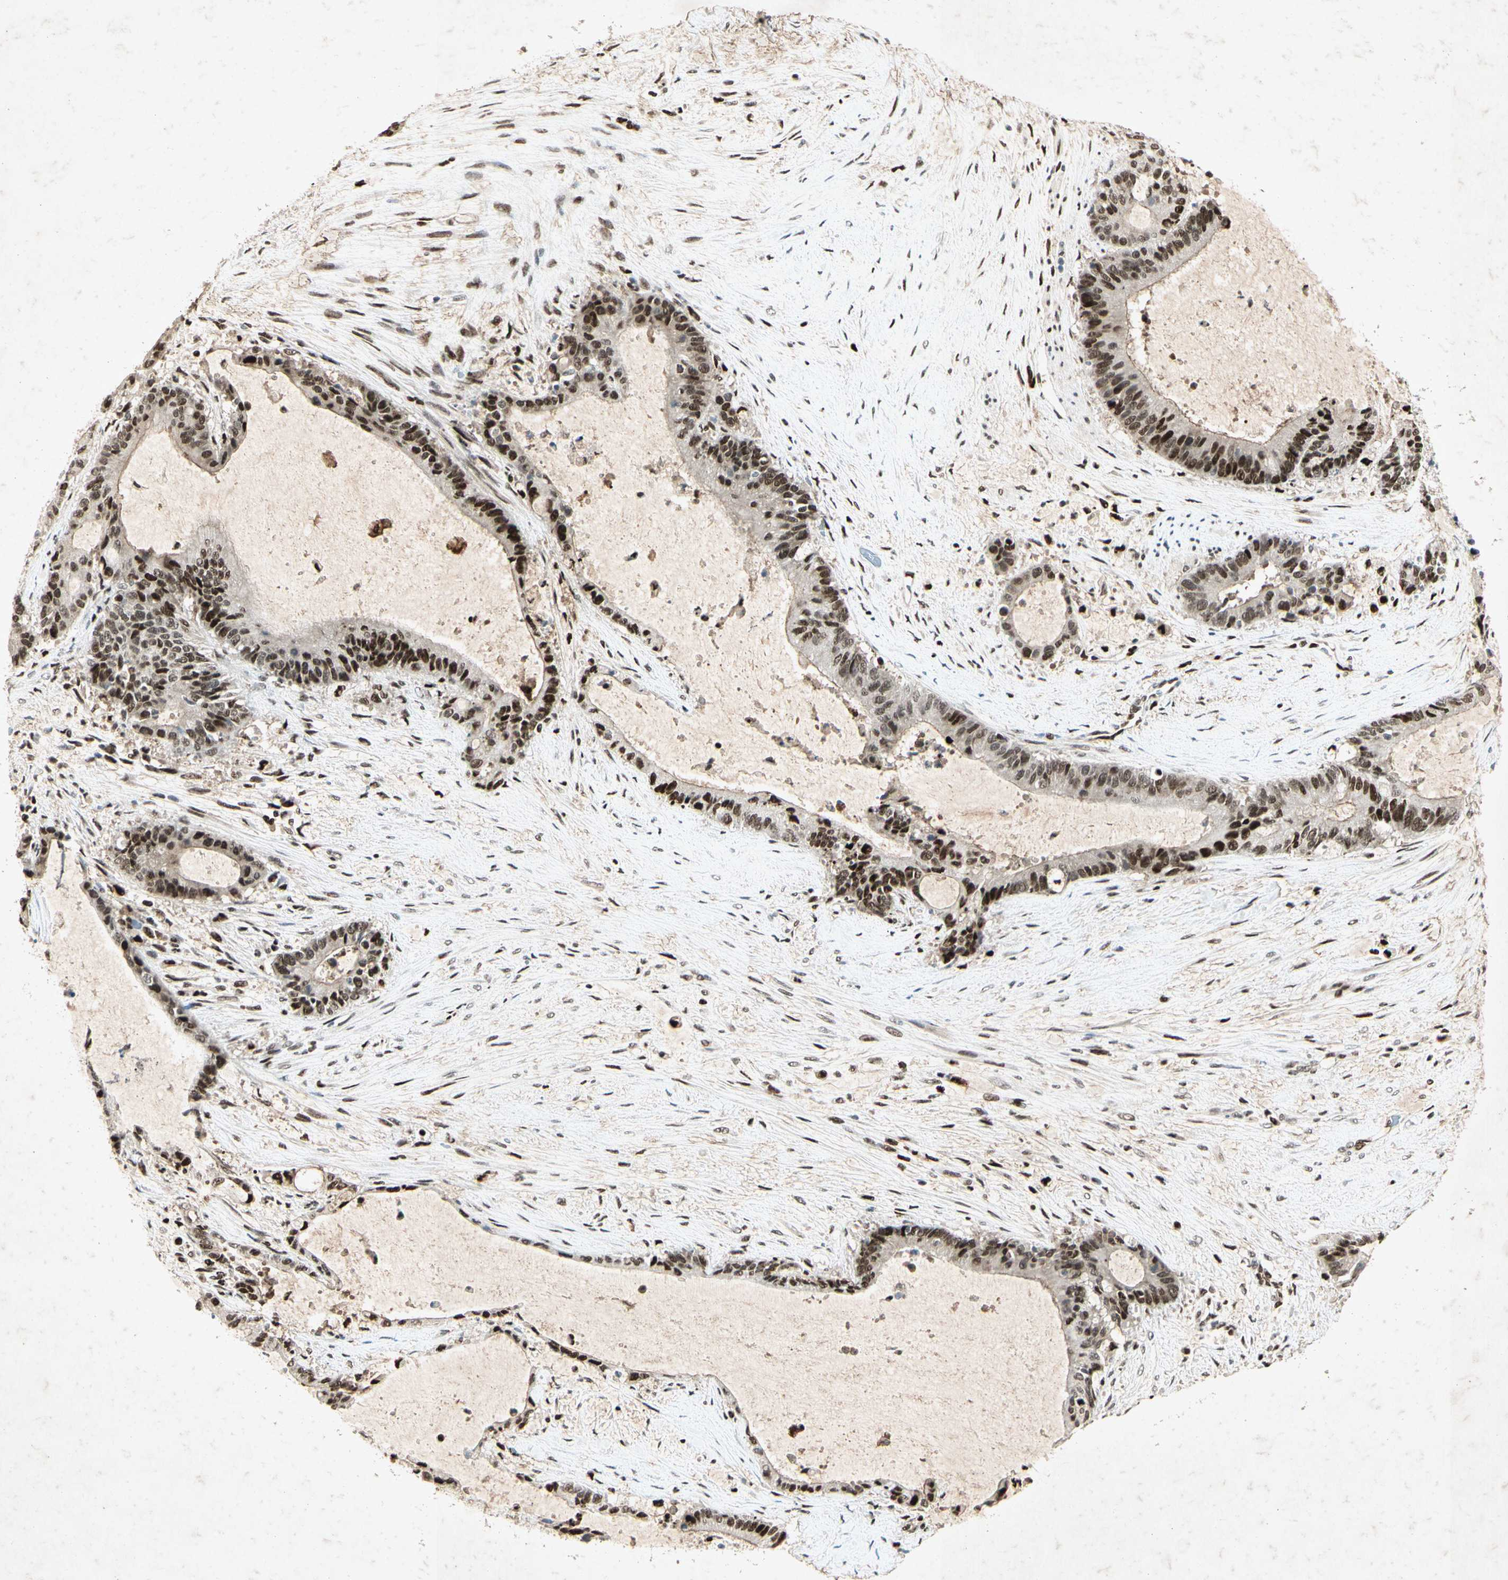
{"staining": {"intensity": "strong", "quantity": ">75%", "location": "nuclear"}, "tissue": "liver cancer", "cell_type": "Tumor cells", "image_type": "cancer", "snomed": [{"axis": "morphology", "description": "Cholangiocarcinoma"}, {"axis": "topography", "description": "Liver"}], "caption": "This image exhibits IHC staining of cholangiocarcinoma (liver), with high strong nuclear staining in about >75% of tumor cells.", "gene": "RNF43", "patient": {"sex": "female", "age": 73}}